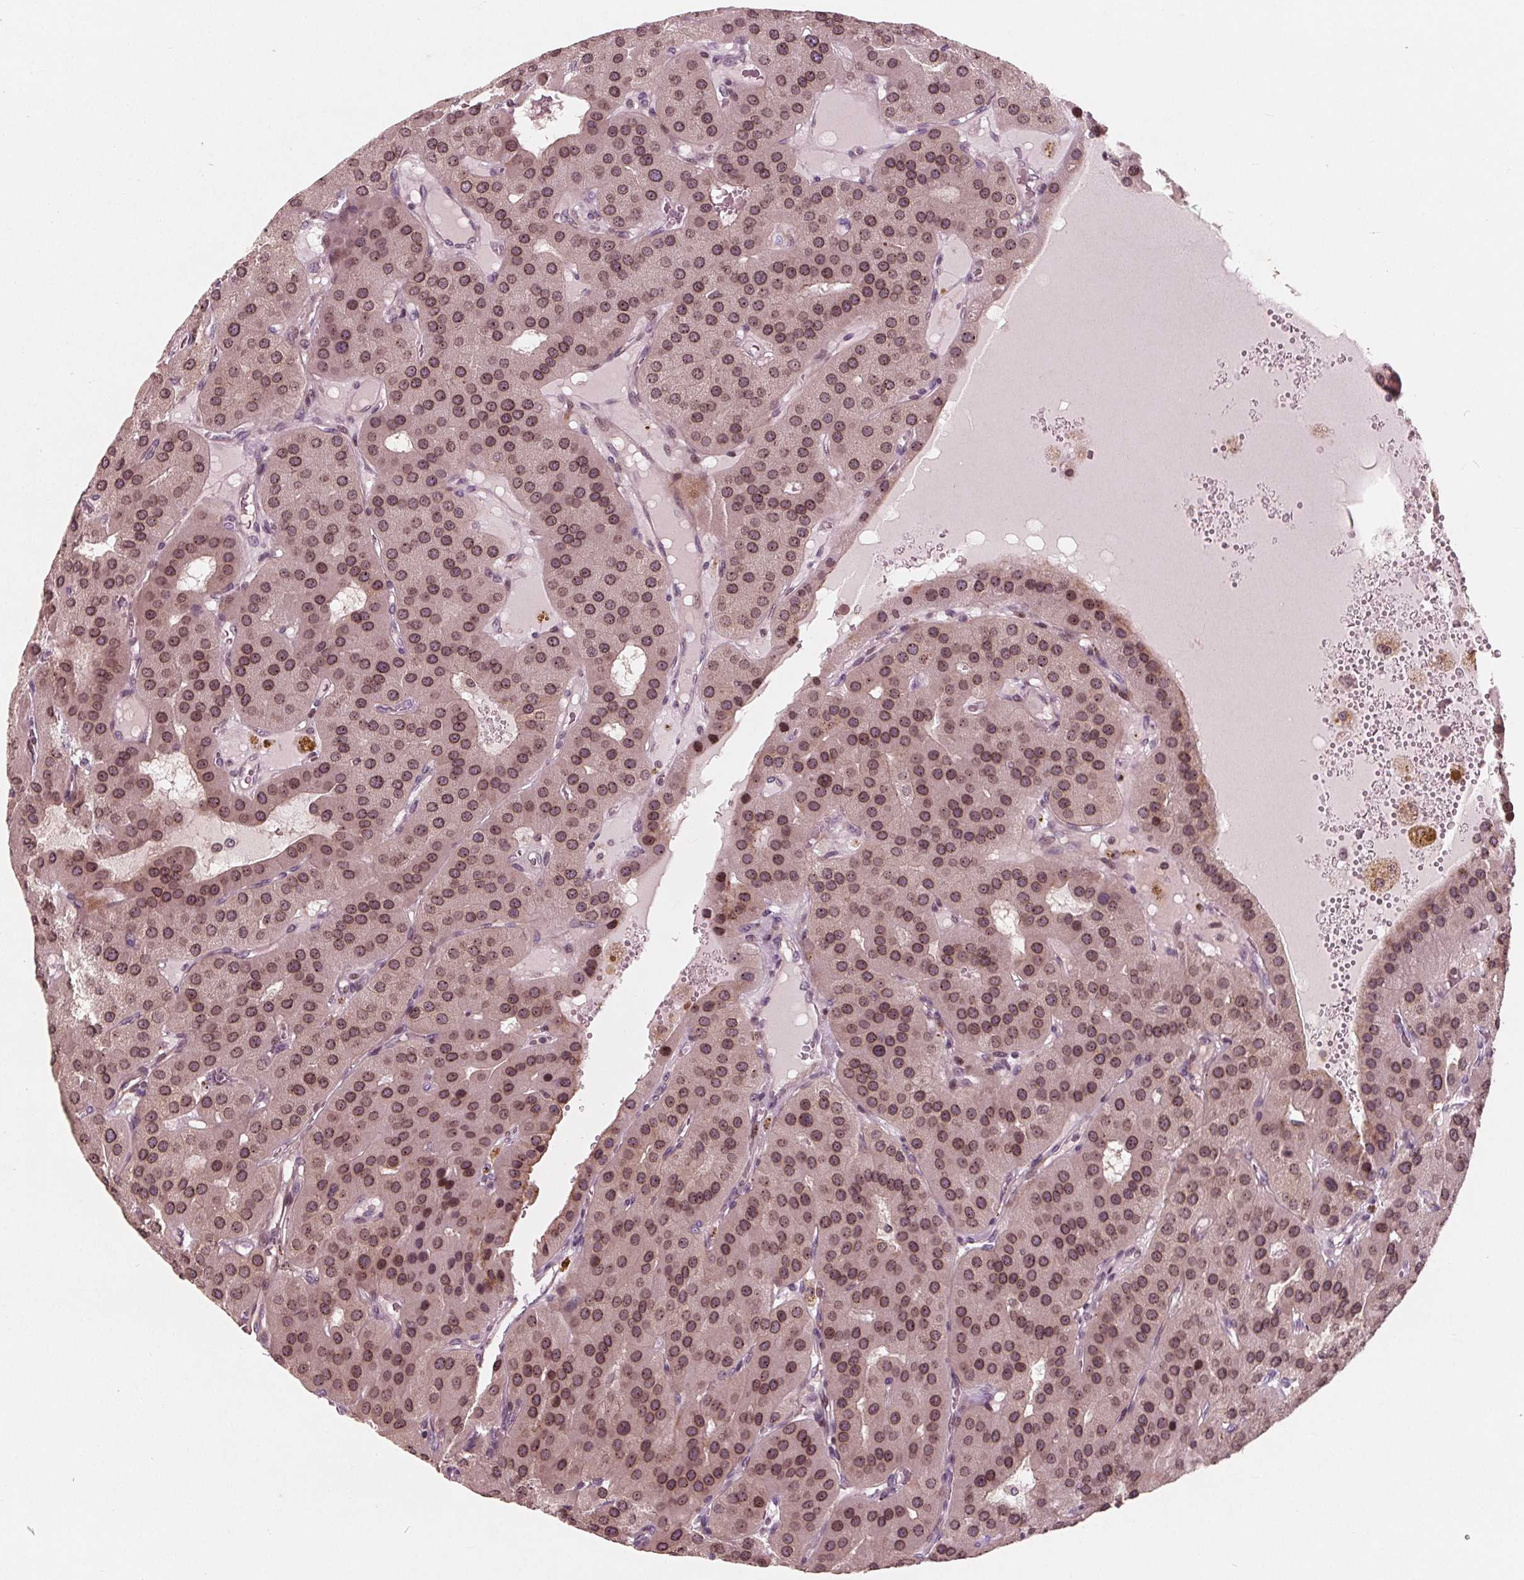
{"staining": {"intensity": "moderate", "quantity": ">75%", "location": "cytoplasmic/membranous,nuclear"}, "tissue": "parathyroid gland", "cell_type": "Glandular cells", "image_type": "normal", "snomed": [{"axis": "morphology", "description": "Normal tissue, NOS"}, {"axis": "morphology", "description": "Adenoma, NOS"}, {"axis": "topography", "description": "Parathyroid gland"}], "caption": "Parathyroid gland stained with DAB (3,3'-diaminobenzidine) immunohistochemistry (IHC) reveals medium levels of moderate cytoplasmic/membranous,nuclear staining in about >75% of glandular cells. (Stains: DAB in brown, nuclei in blue, Microscopy: brightfield microscopy at high magnification).", "gene": "NUP210", "patient": {"sex": "female", "age": 86}}